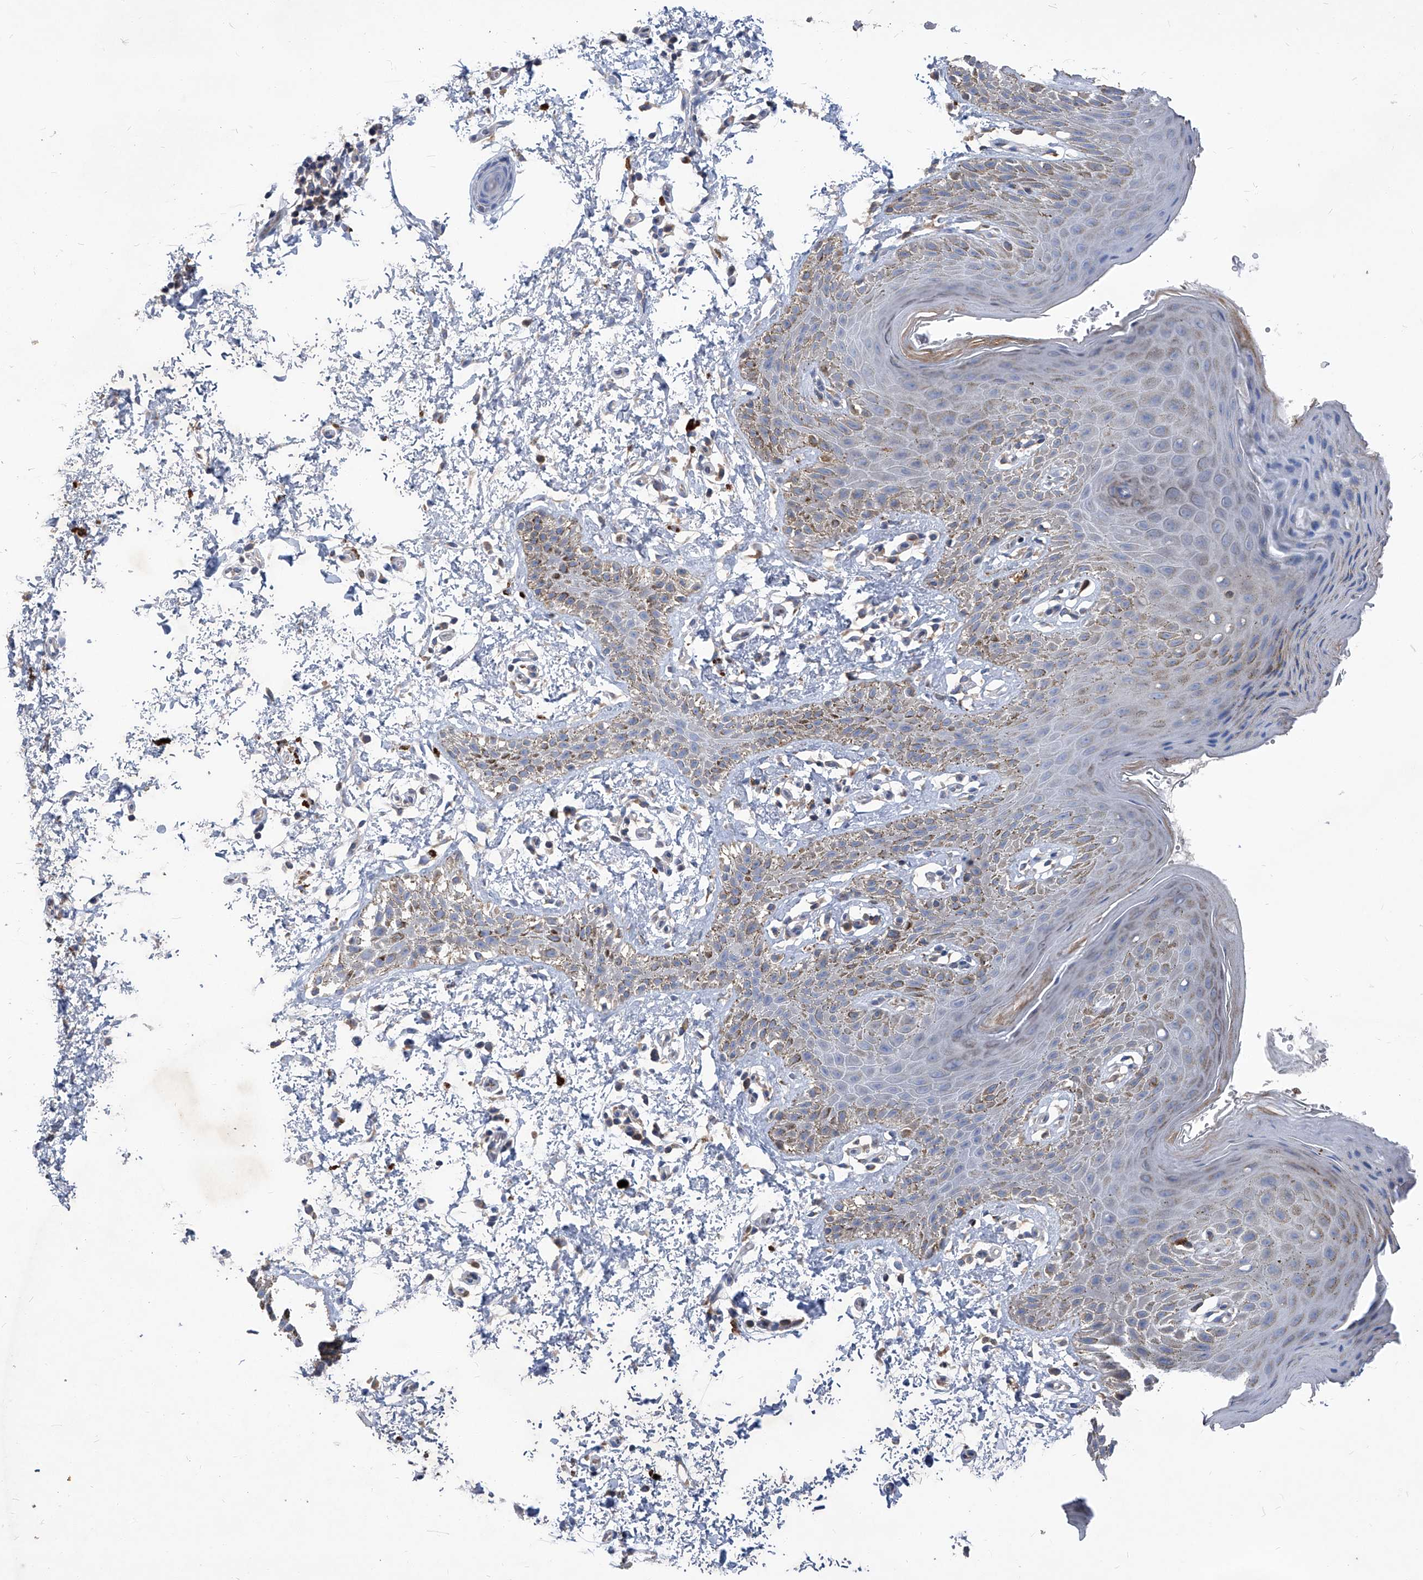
{"staining": {"intensity": "weak", "quantity": "<25%", "location": "cytoplasmic/membranous"}, "tissue": "skin", "cell_type": "Epidermal cells", "image_type": "normal", "snomed": [{"axis": "morphology", "description": "Normal tissue, NOS"}, {"axis": "topography", "description": "Anal"}], "caption": "IHC of benign skin displays no staining in epidermal cells. (Stains: DAB (3,3'-diaminobenzidine) immunohistochemistry (IHC) with hematoxylin counter stain, Microscopy: brightfield microscopy at high magnification).", "gene": "EPHA8", "patient": {"sex": "male", "age": 44}}